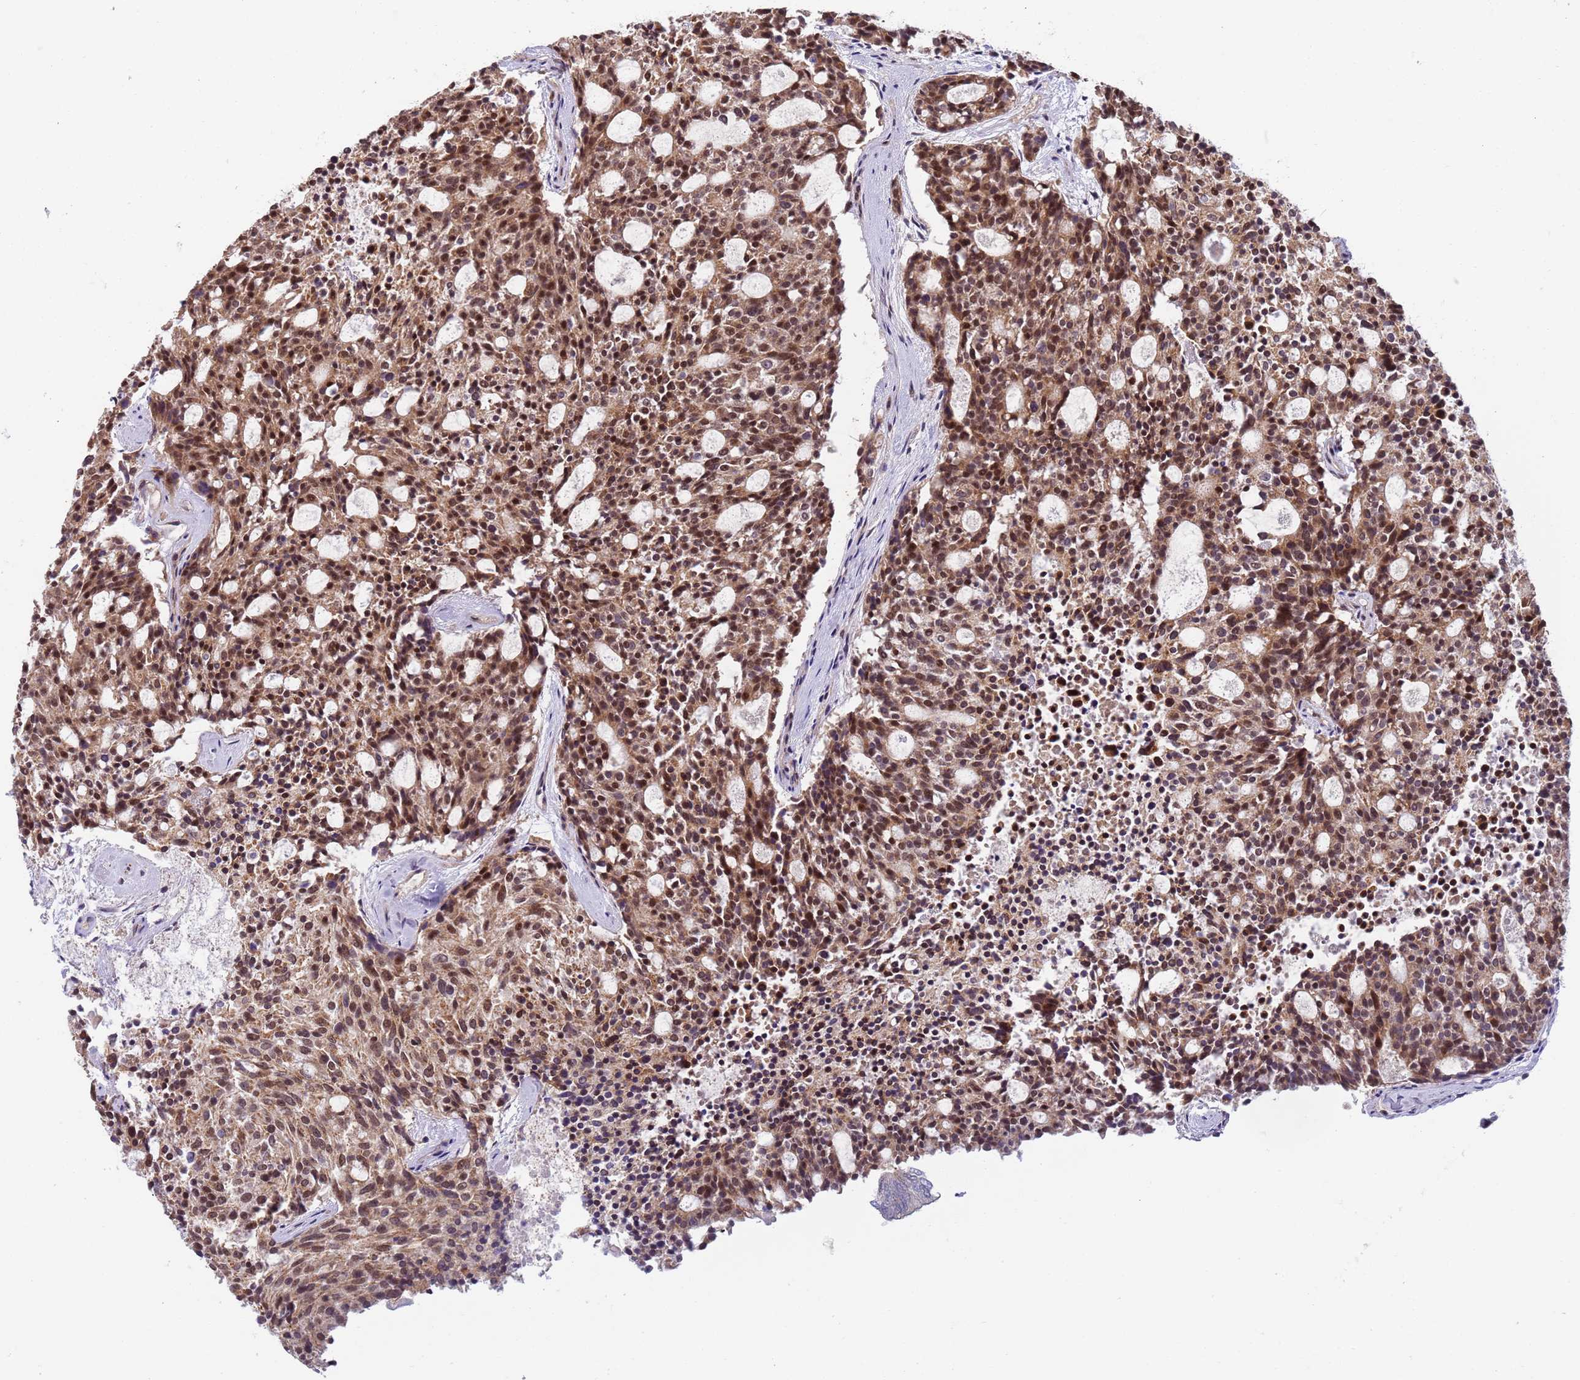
{"staining": {"intensity": "moderate", "quantity": ">75%", "location": "cytoplasmic/membranous,nuclear"}, "tissue": "carcinoid", "cell_type": "Tumor cells", "image_type": "cancer", "snomed": [{"axis": "morphology", "description": "Carcinoid, malignant, NOS"}, {"axis": "topography", "description": "Pancreas"}], "caption": "Immunohistochemical staining of malignant carcinoid displays medium levels of moderate cytoplasmic/membranous and nuclear staining in about >75% of tumor cells. The staining was performed using DAB (3,3'-diaminobenzidine) to visualize the protein expression in brown, while the nuclei were stained in blue with hematoxylin (Magnification: 20x).", "gene": "RAPGEF3", "patient": {"sex": "female", "age": 54}}